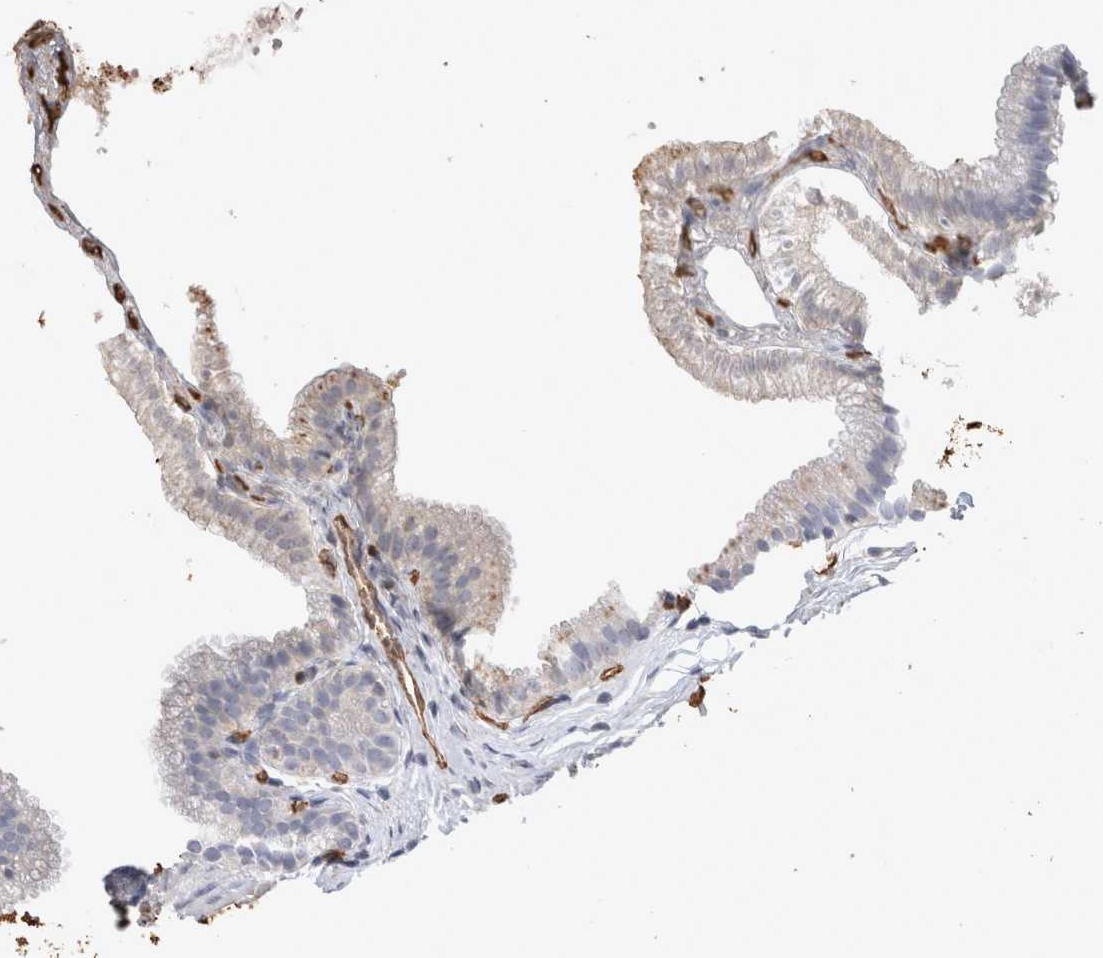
{"staining": {"intensity": "strong", "quantity": "<25%", "location": "cytoplasmic/membranous"}, "tissue": "gallbladder", "cell_type": "Glandular cells", "image_type": "normal", "snomed": [{"axis": "morphology", "description": "Normal tissue, NOS"}, {"axis": "topography", "description": "Gallbladder"}], "caption": "Gallbladder stained for a protein (brown) shows strong cytoplasmic/membranous positive positivity in about <25% of glandular cells.", "gene": "IL17RC", "patient": {"sex": "male", "age": 38}}